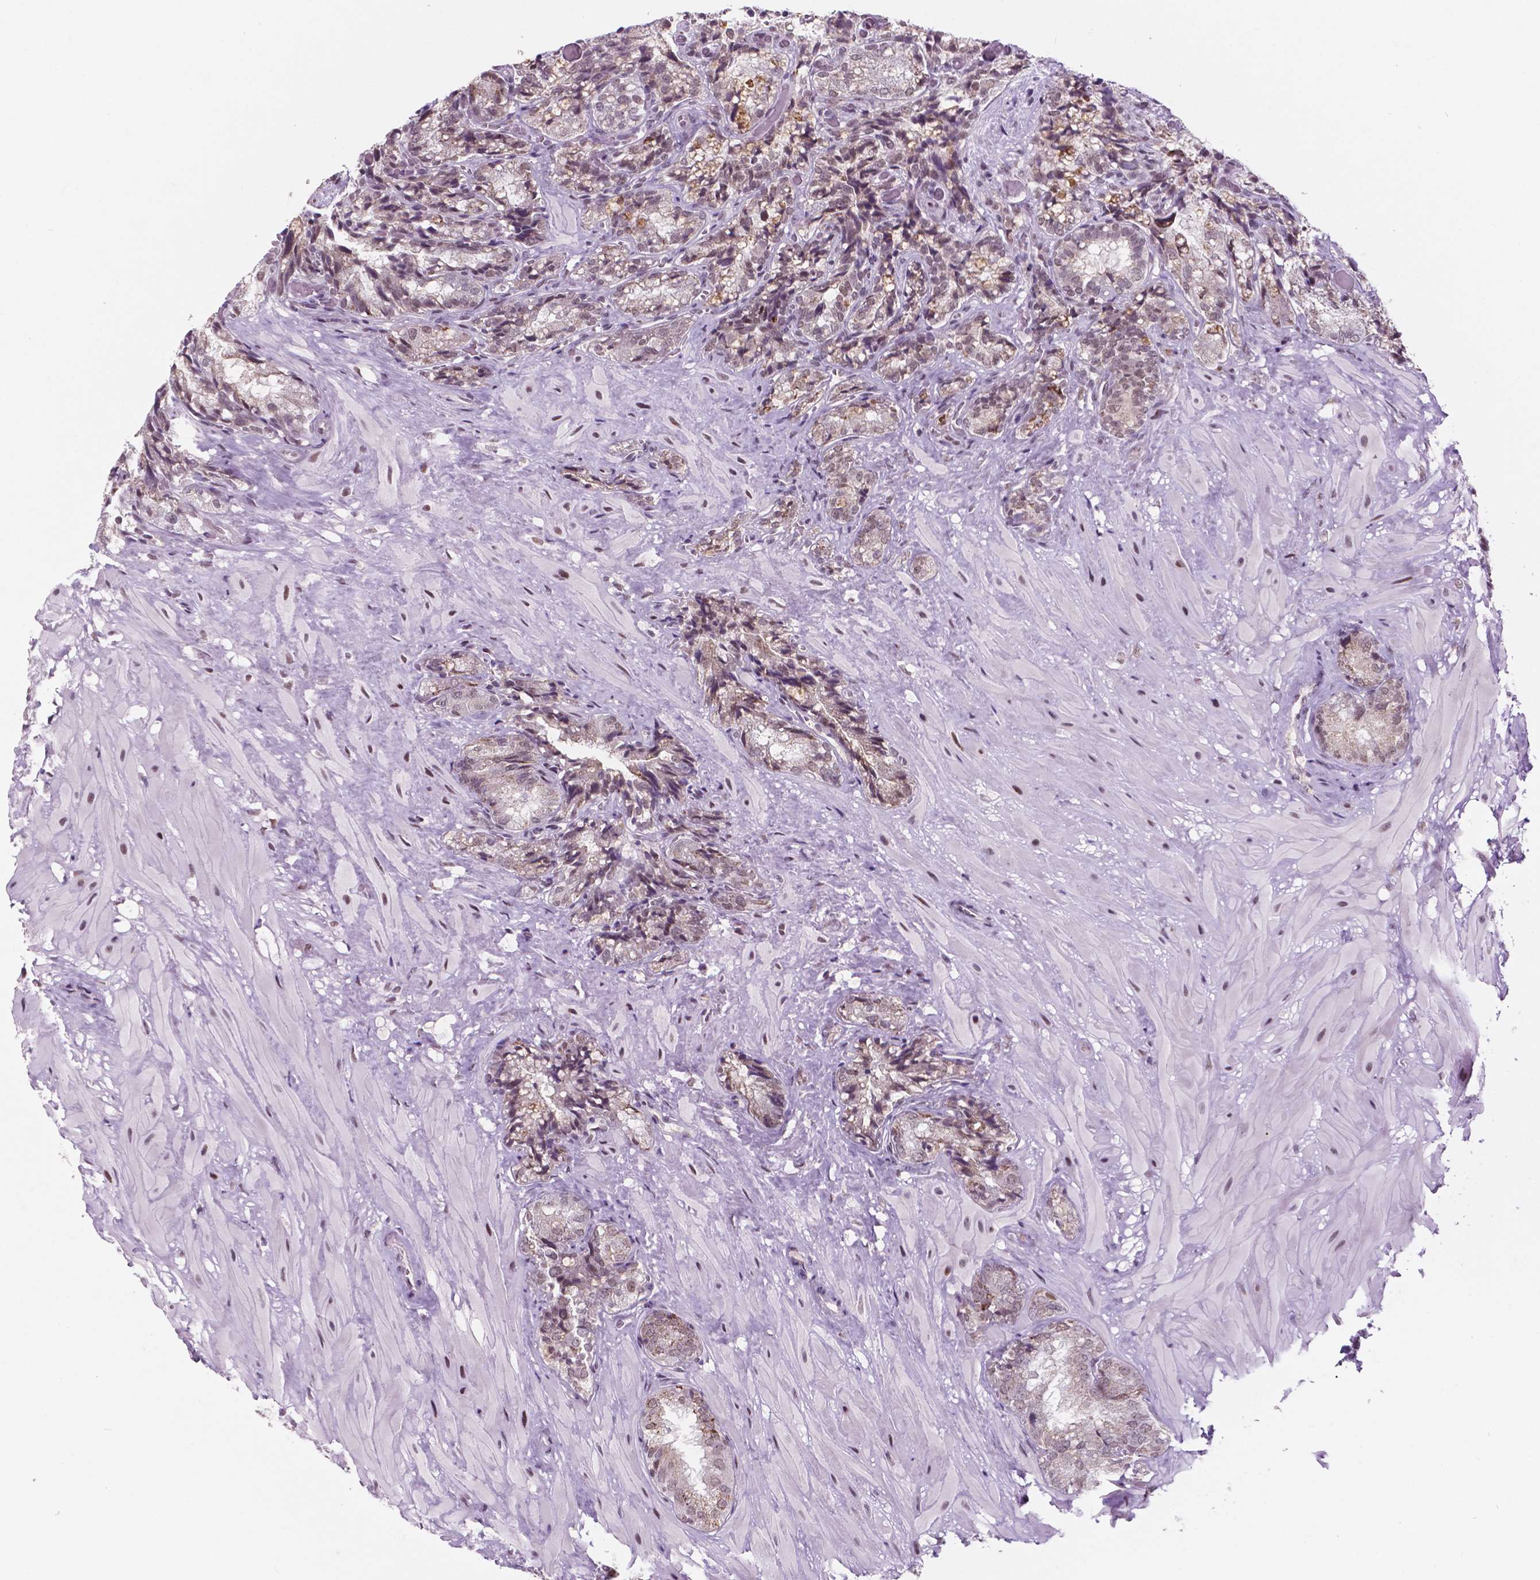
{"staining": {"intensity": "moderate", "quantity": "25%-75%", "location": "nuclear"}, "tissue": "seminal vesicle", "cell_type": "Glandular cells", "image_type": "normal", "snomed": [{"axis": "morphology", "description": "Normal tissue, NOS"}, {"axis": "topography", "description": "Seminal veicle"}], "caption": "Seminal vesicle stained with a brown dye demonstrates moderate nuclear positive staining in approximately 25%-75% of glandular cells.", "gene": "PER2", "patient": {"sex": "male", "age": 57}}